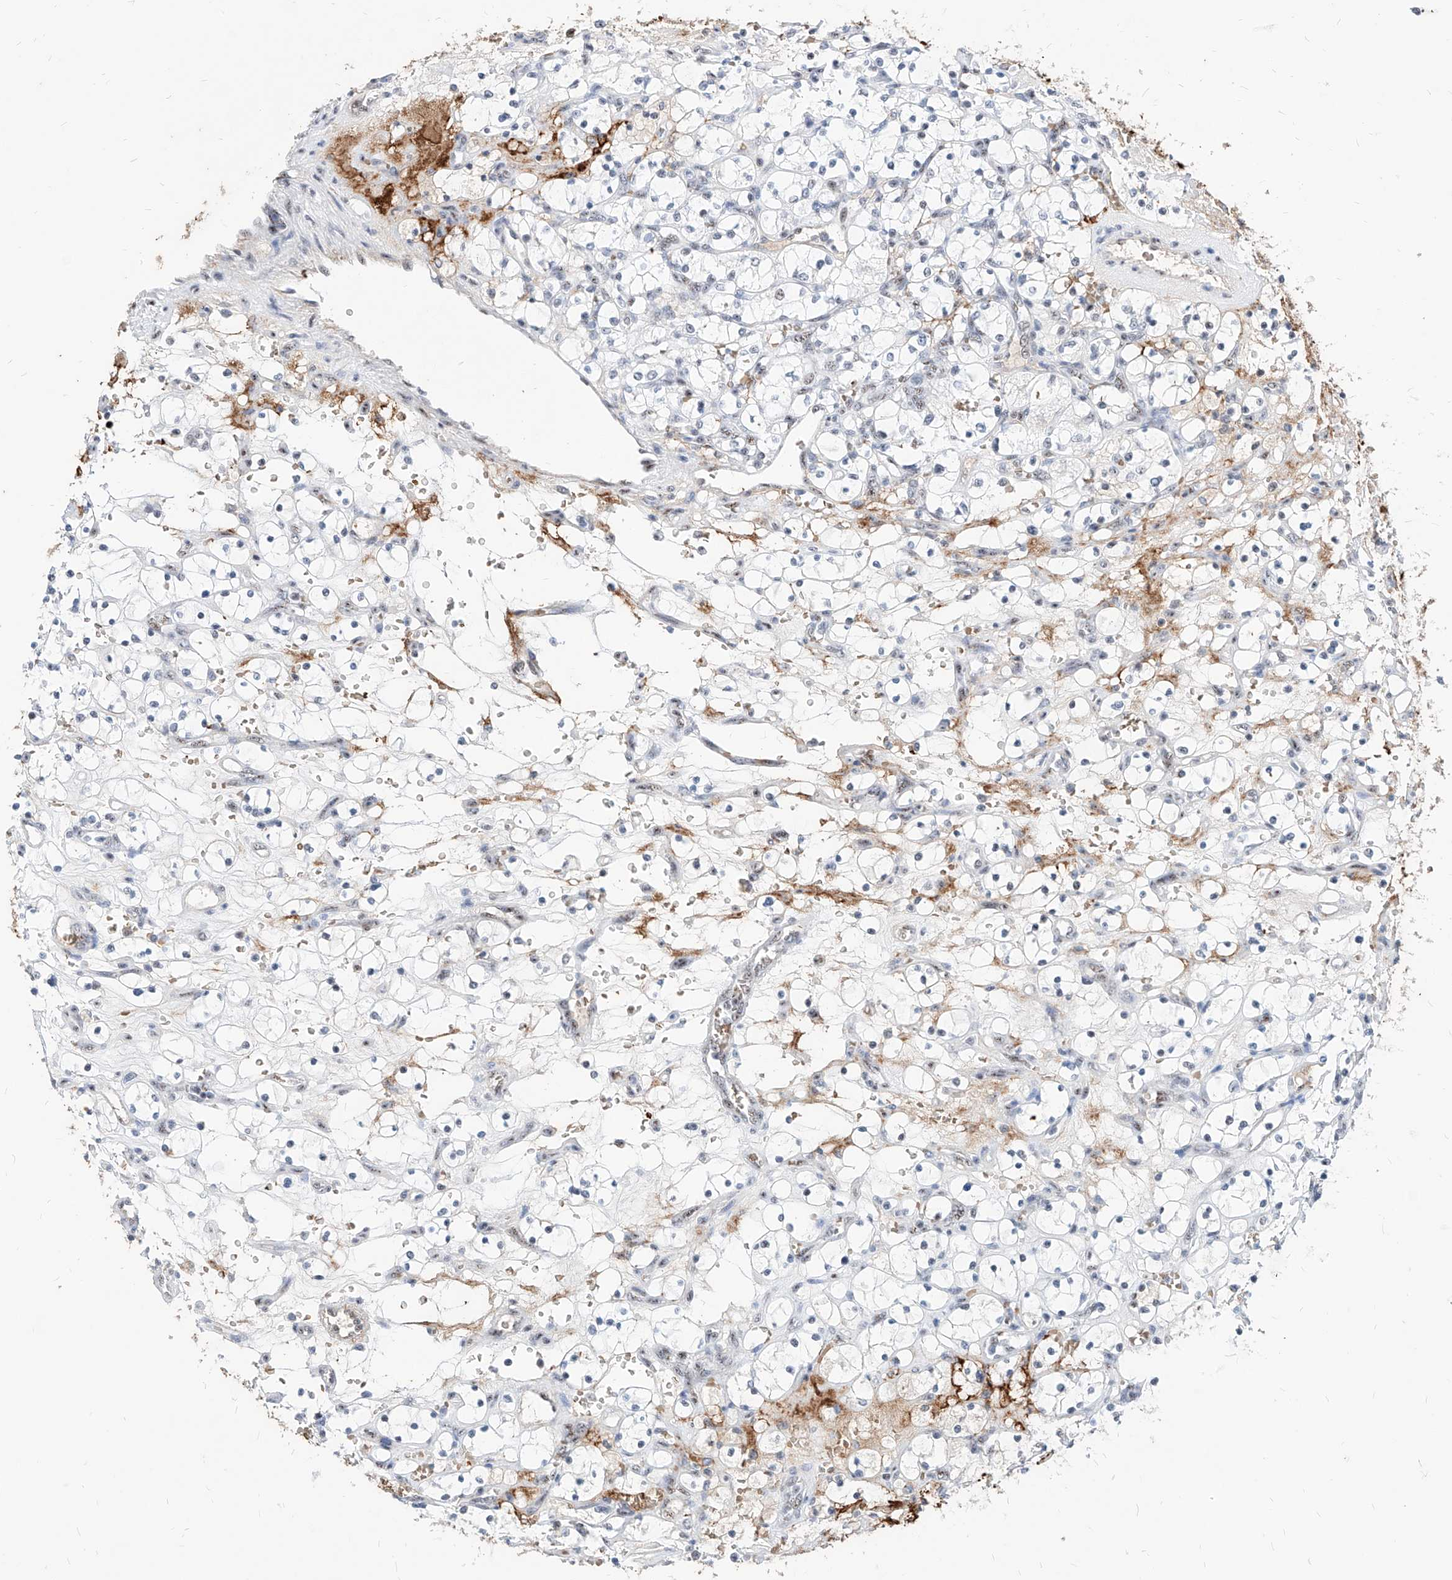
{"staining": {"intensity": "negative", "quantity": "none", "location": "none"}, "tissue": "renal cancer", "cell_type": "Tumor cells", "image_type": "cancer", "snomed": [{"axis": "morphology", "description": "Adenocarcinoma, NOS"}, {"axis": "topography", "description": "Kidney"}], "caption": "IHC of human renal cancer displays no expression in tumor cells.", "gene": "ZFP42", "patient": {"sex": "female", "age": 69}}